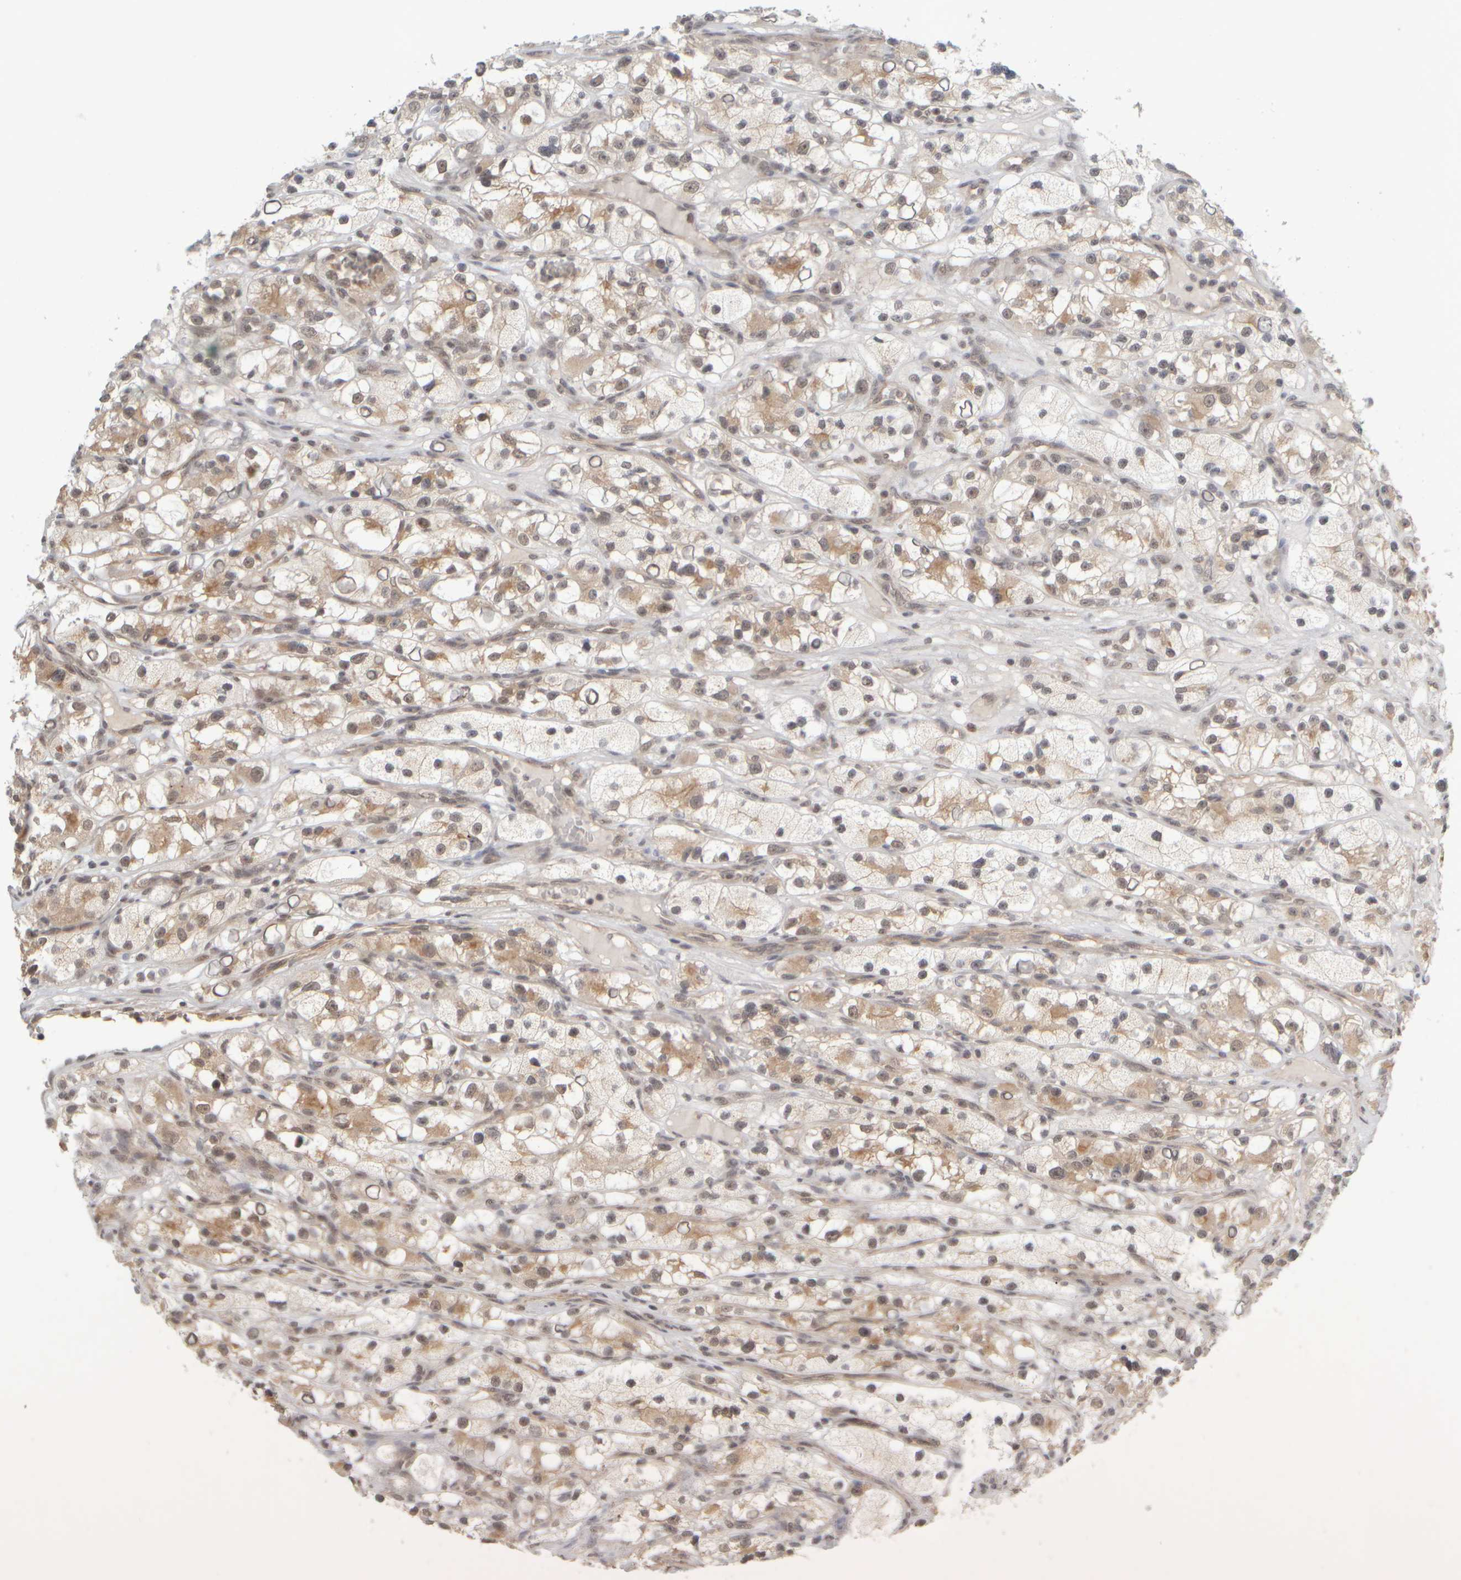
{"staining": {"intensity": "weak", "quantity": ">75%", "location": "cytoplasmic/membranous"}, "tissue": "renal cancer", "cell_type": "Tumor cells", "image_type": "cancer", "snomed": [{"axis": "morphology", "description": "Adenocarcinoma, NOS"}, {"axis": "topography", "description": "Kidney"}], "caption": "DAB immunohistochemical staining of adenocarcinoma (renal) reveals weak cytoplasmic/membranous protein staining in about >75% of tumor cells.", "gene": "SYNRG", "patient": {"sex": "female", "age": 57}}